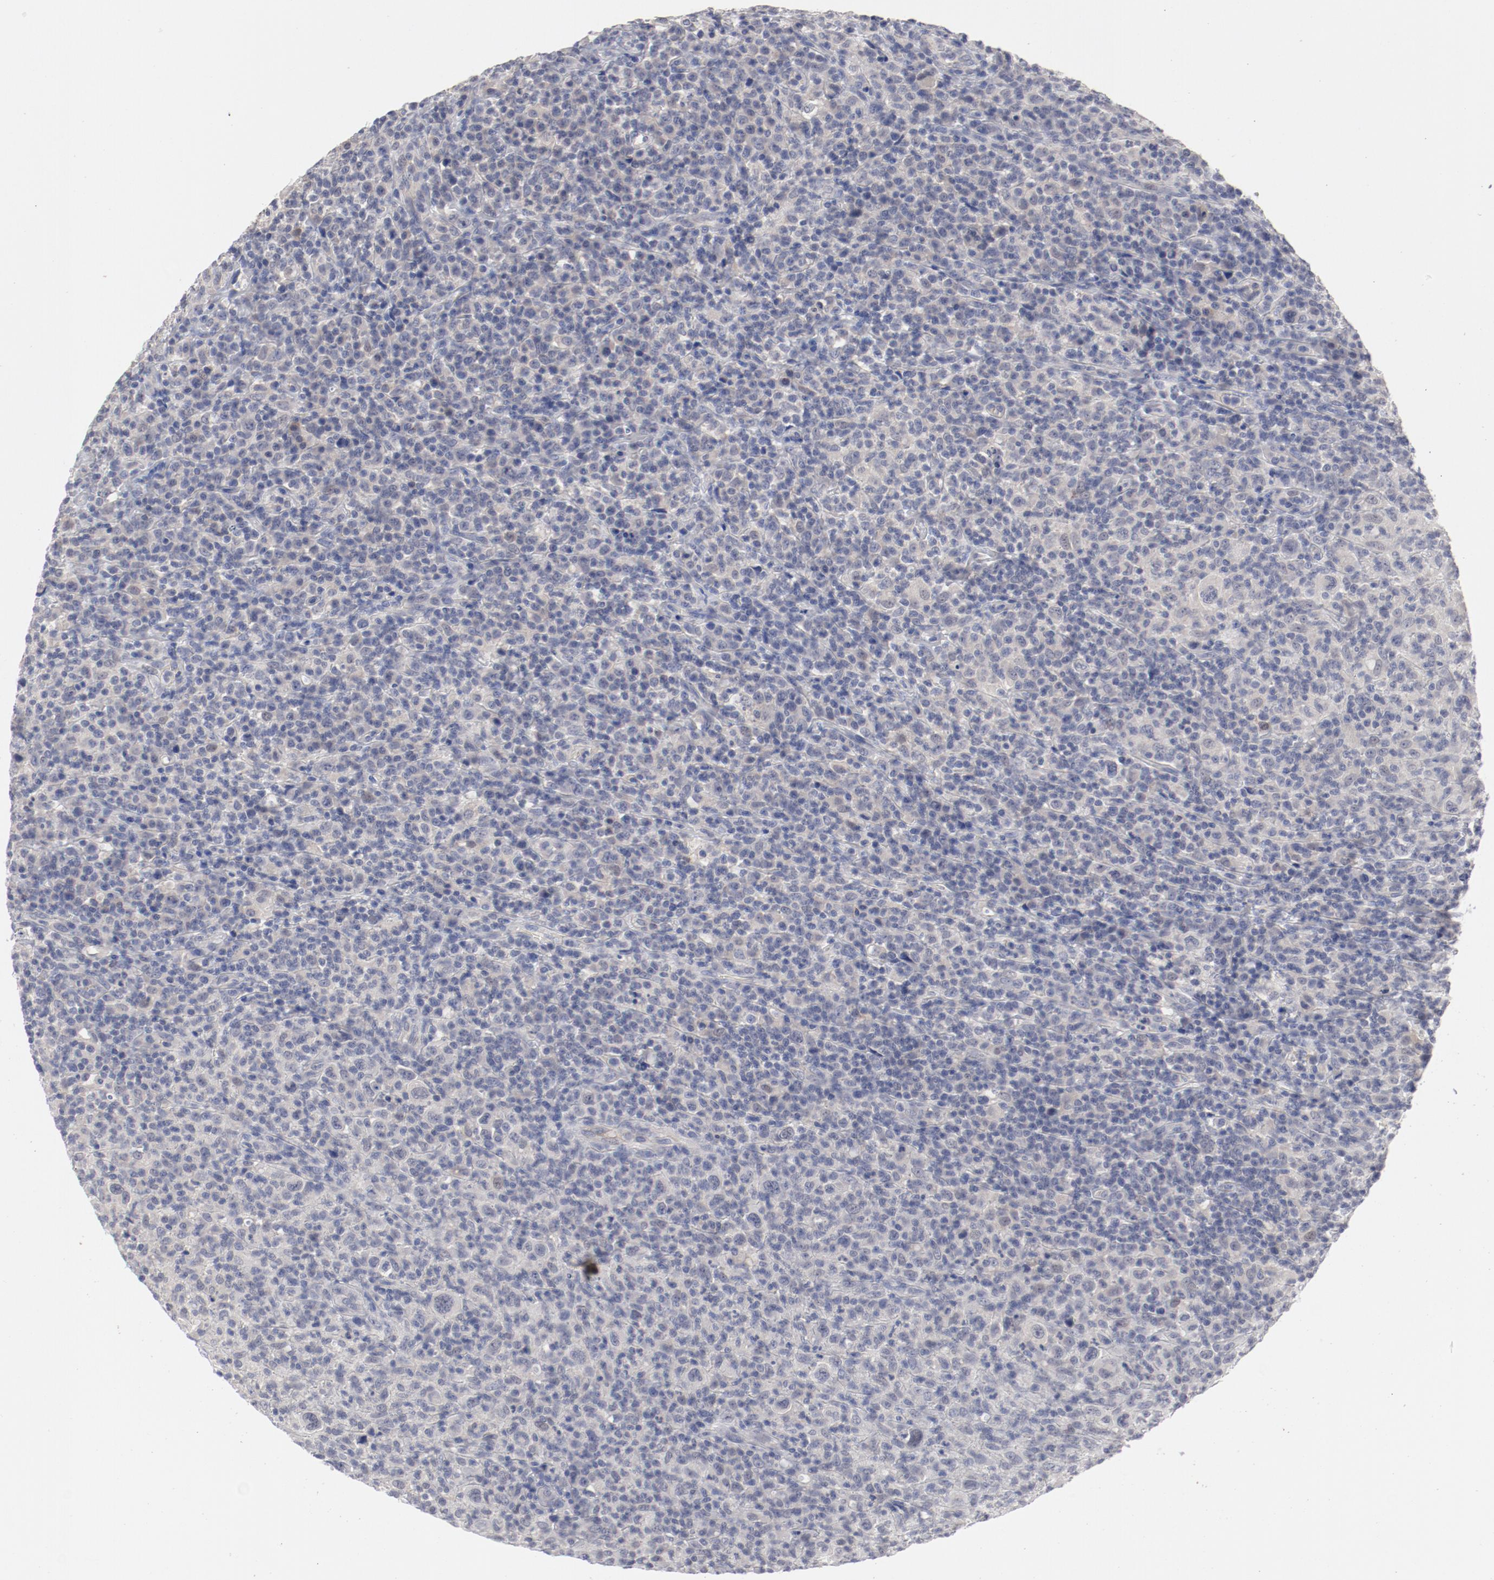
{"staining": {"intensity": "negative", "quantity": "none", "location": "none"}, "tissue": "lymphoma", "cell_type": "Tumor cells", "image_type": "cancer", "snomed": [{"axis": "morphology", "description": "Hodgkin's disease, NOS"}, {"axis": "topography", "description": "Lymph node"}], "caption": "Tumor cells are negative for brown protein staining in Hodgkin's disease.", "gene": "SH3BGR", "patient": {"sex": "male", "age": 65}}